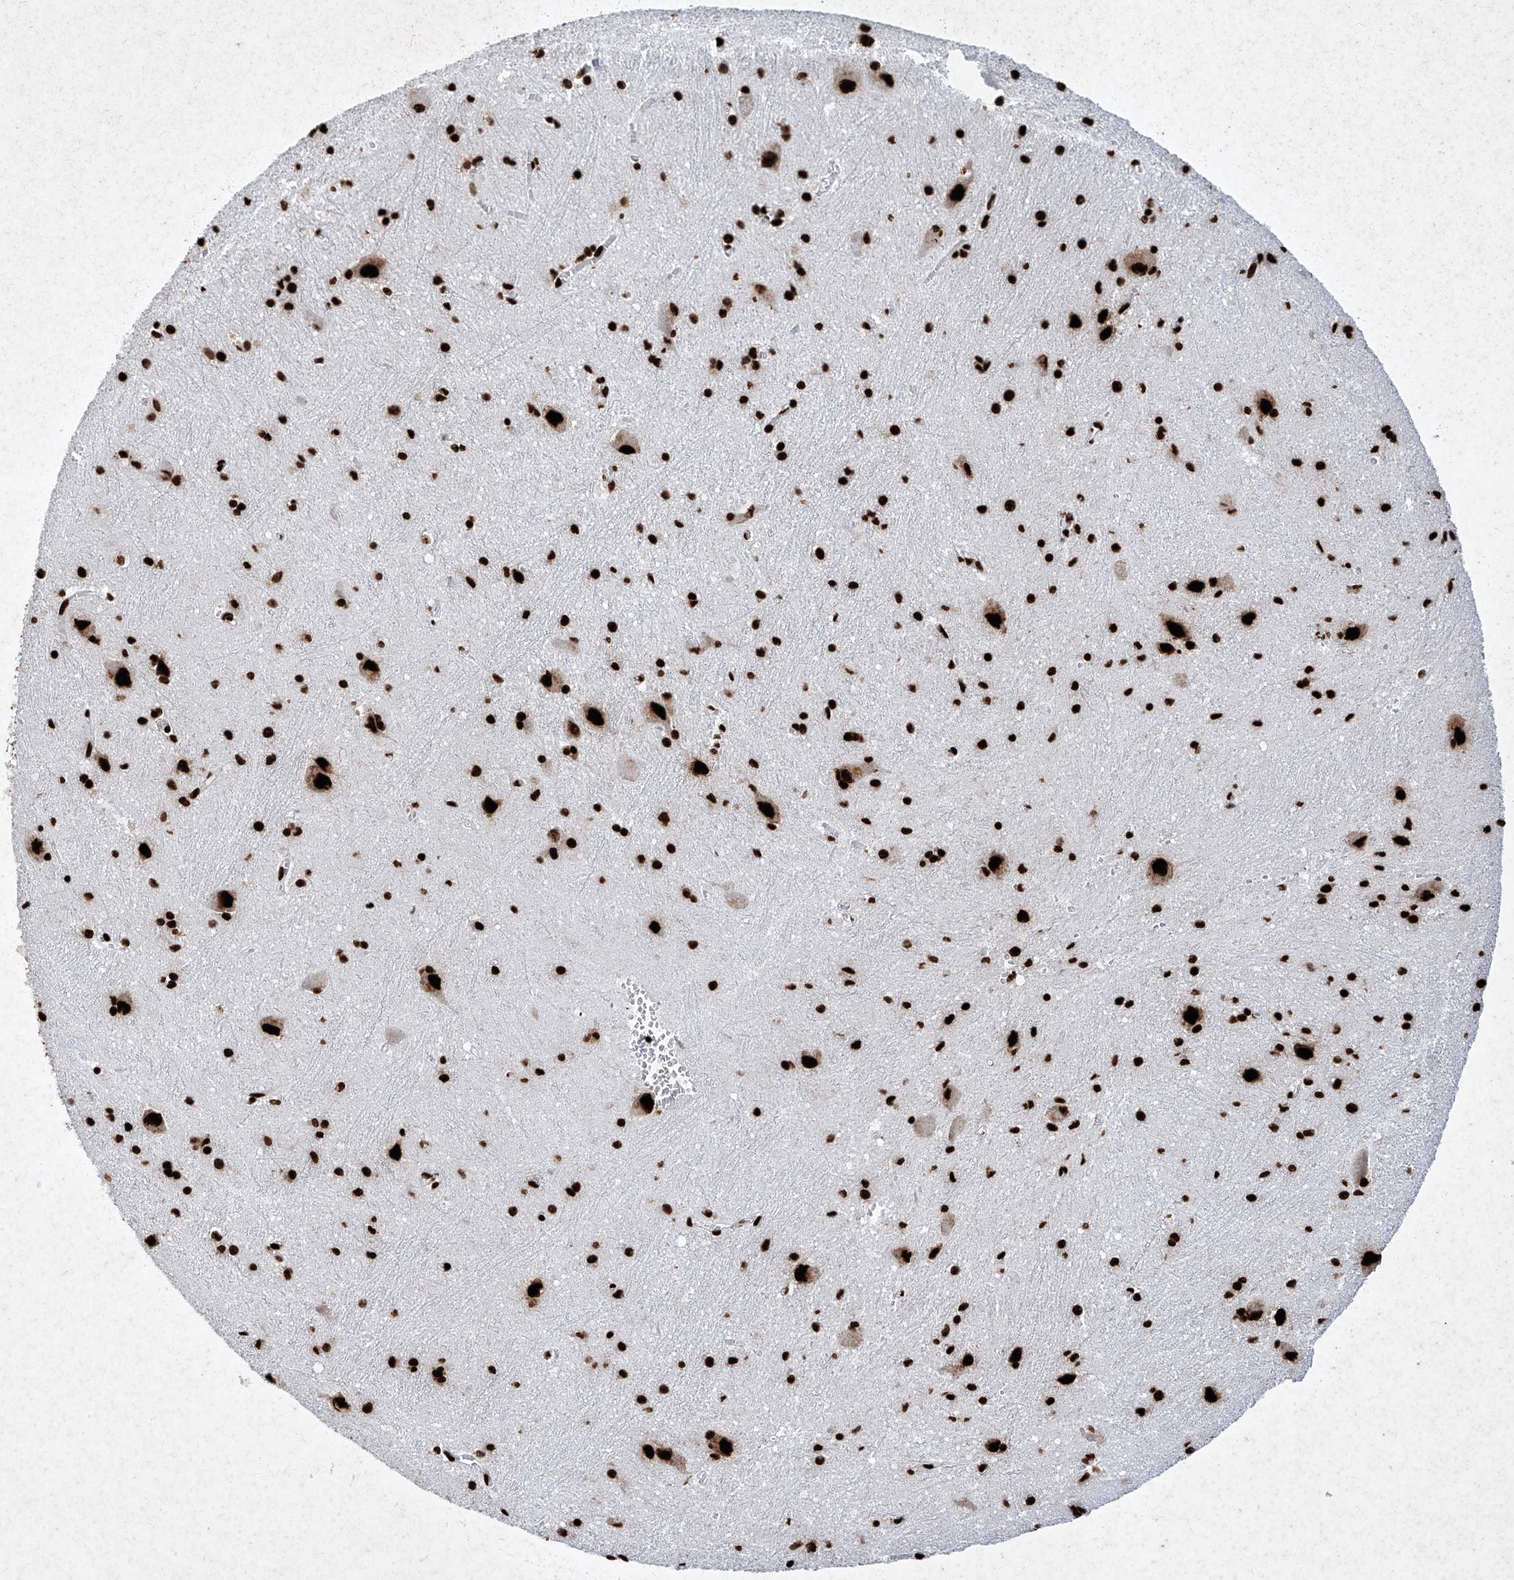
{"staining": {"intensity": "strong", "quantity": ">75%", "location": "nuclear"}, "tissue": "caudate", "cell_type": "Glial cells", "image_type": "normal", "snomed": [{"axis": "morphology", "description": "Normal tissue, NOS"}, {"axis": "topography", "description": "Lateral ventricle wall"}], "caption": "About >75% of glial cells in normal human caudate display strong nuclear protein positivity as visualized by brown immunohistochemical staining.", "gene": "SRSF6", "patient": {"sex": "male", "age": 37}}